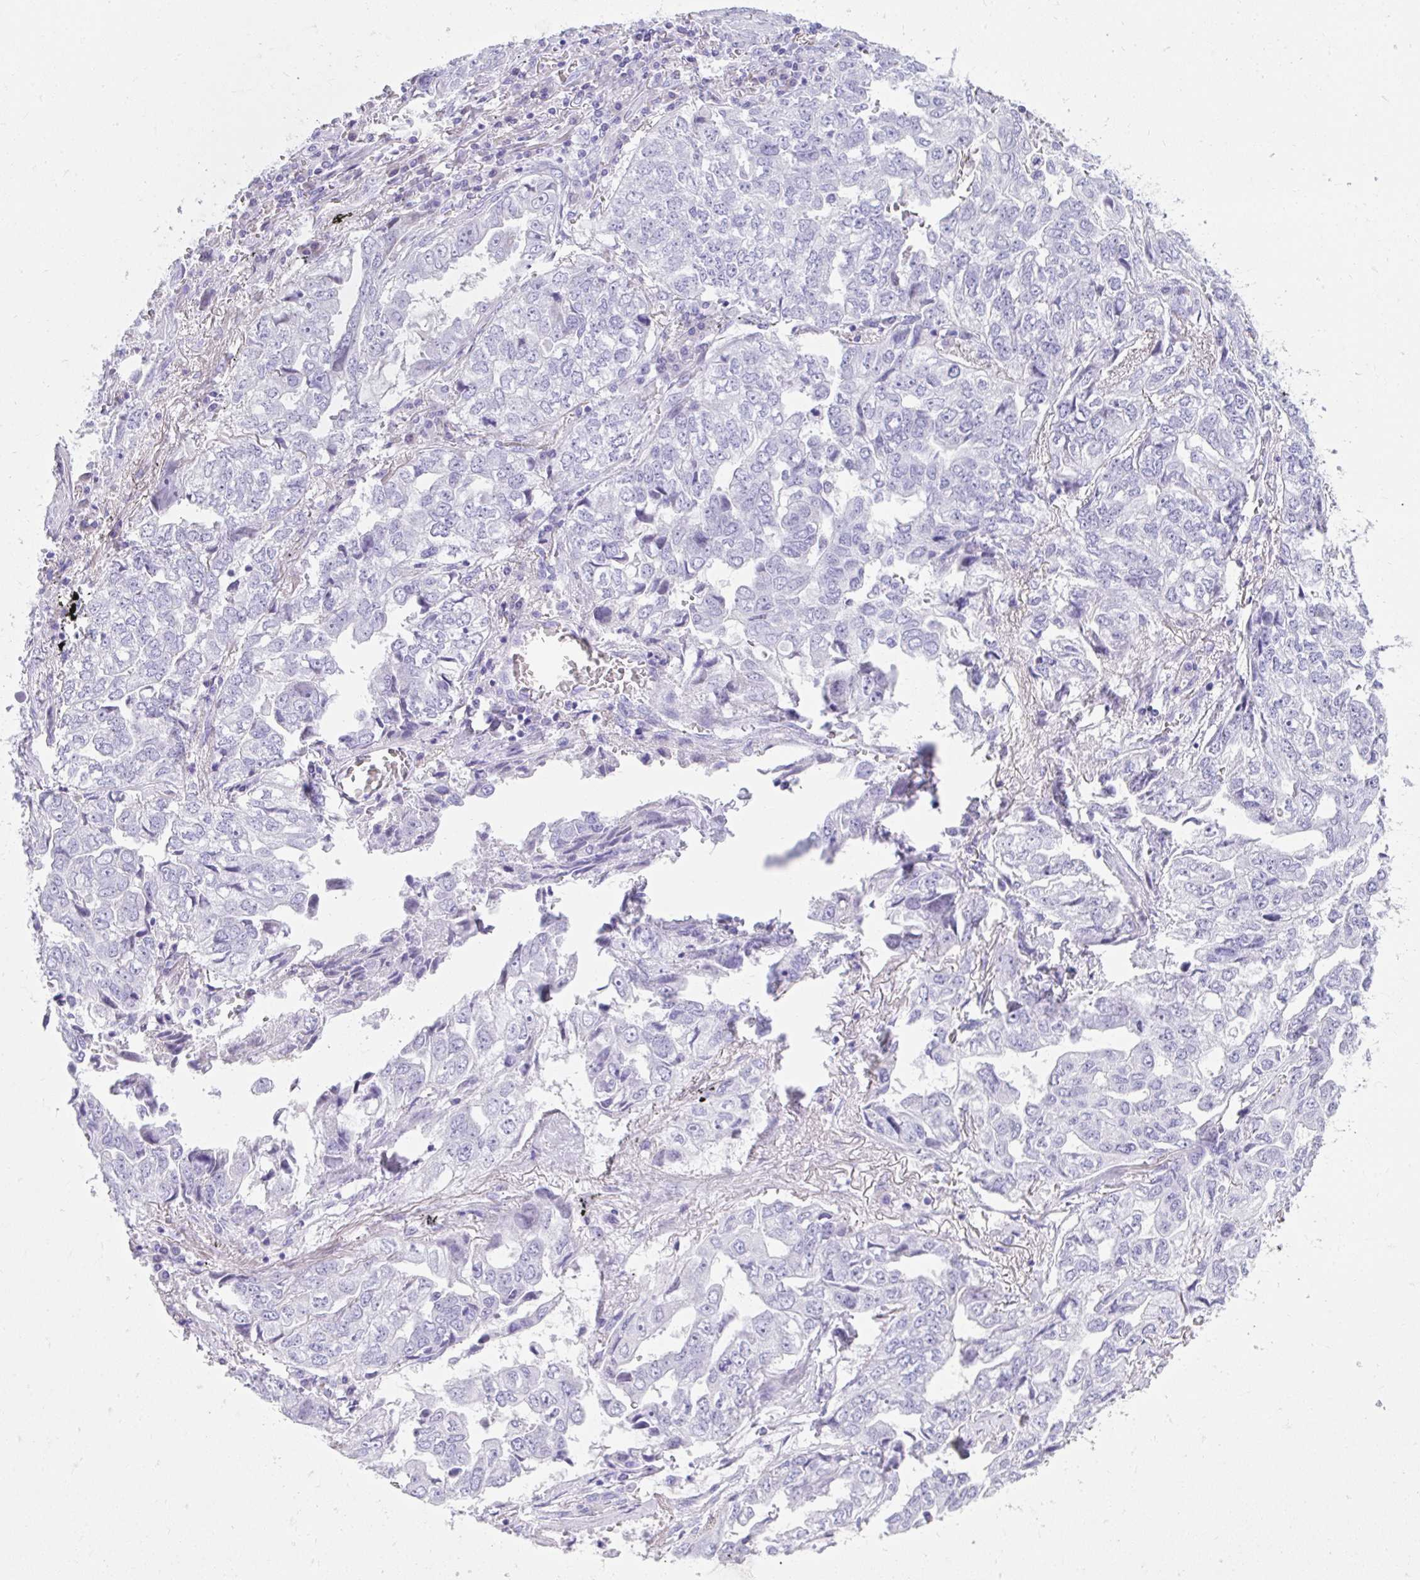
{"staining": {"intensity": "negative", "quantity": "none", "location": "none"}, "tissue": "lung cancer", "cell_type": "Tumor cells", "image_type": "cancer", "snomed": [{"axis": "morphology", "description": "Adenocarcinoma, NOS"}, {"axis": "topography", "description": "Lung"}], "caption": "Immunohistochemistry of human adenocarcinoma (lung) demonstrates no expression in tumor cells. Brightfield microscopy of immunohistochemistry stained with DAB (3,3'-diaminobenzidine) (brown) and hematoxylin (blue), captured at high magnification.", "gene": "TNNT1", "patient": {"sex": "female", "age": 52}}